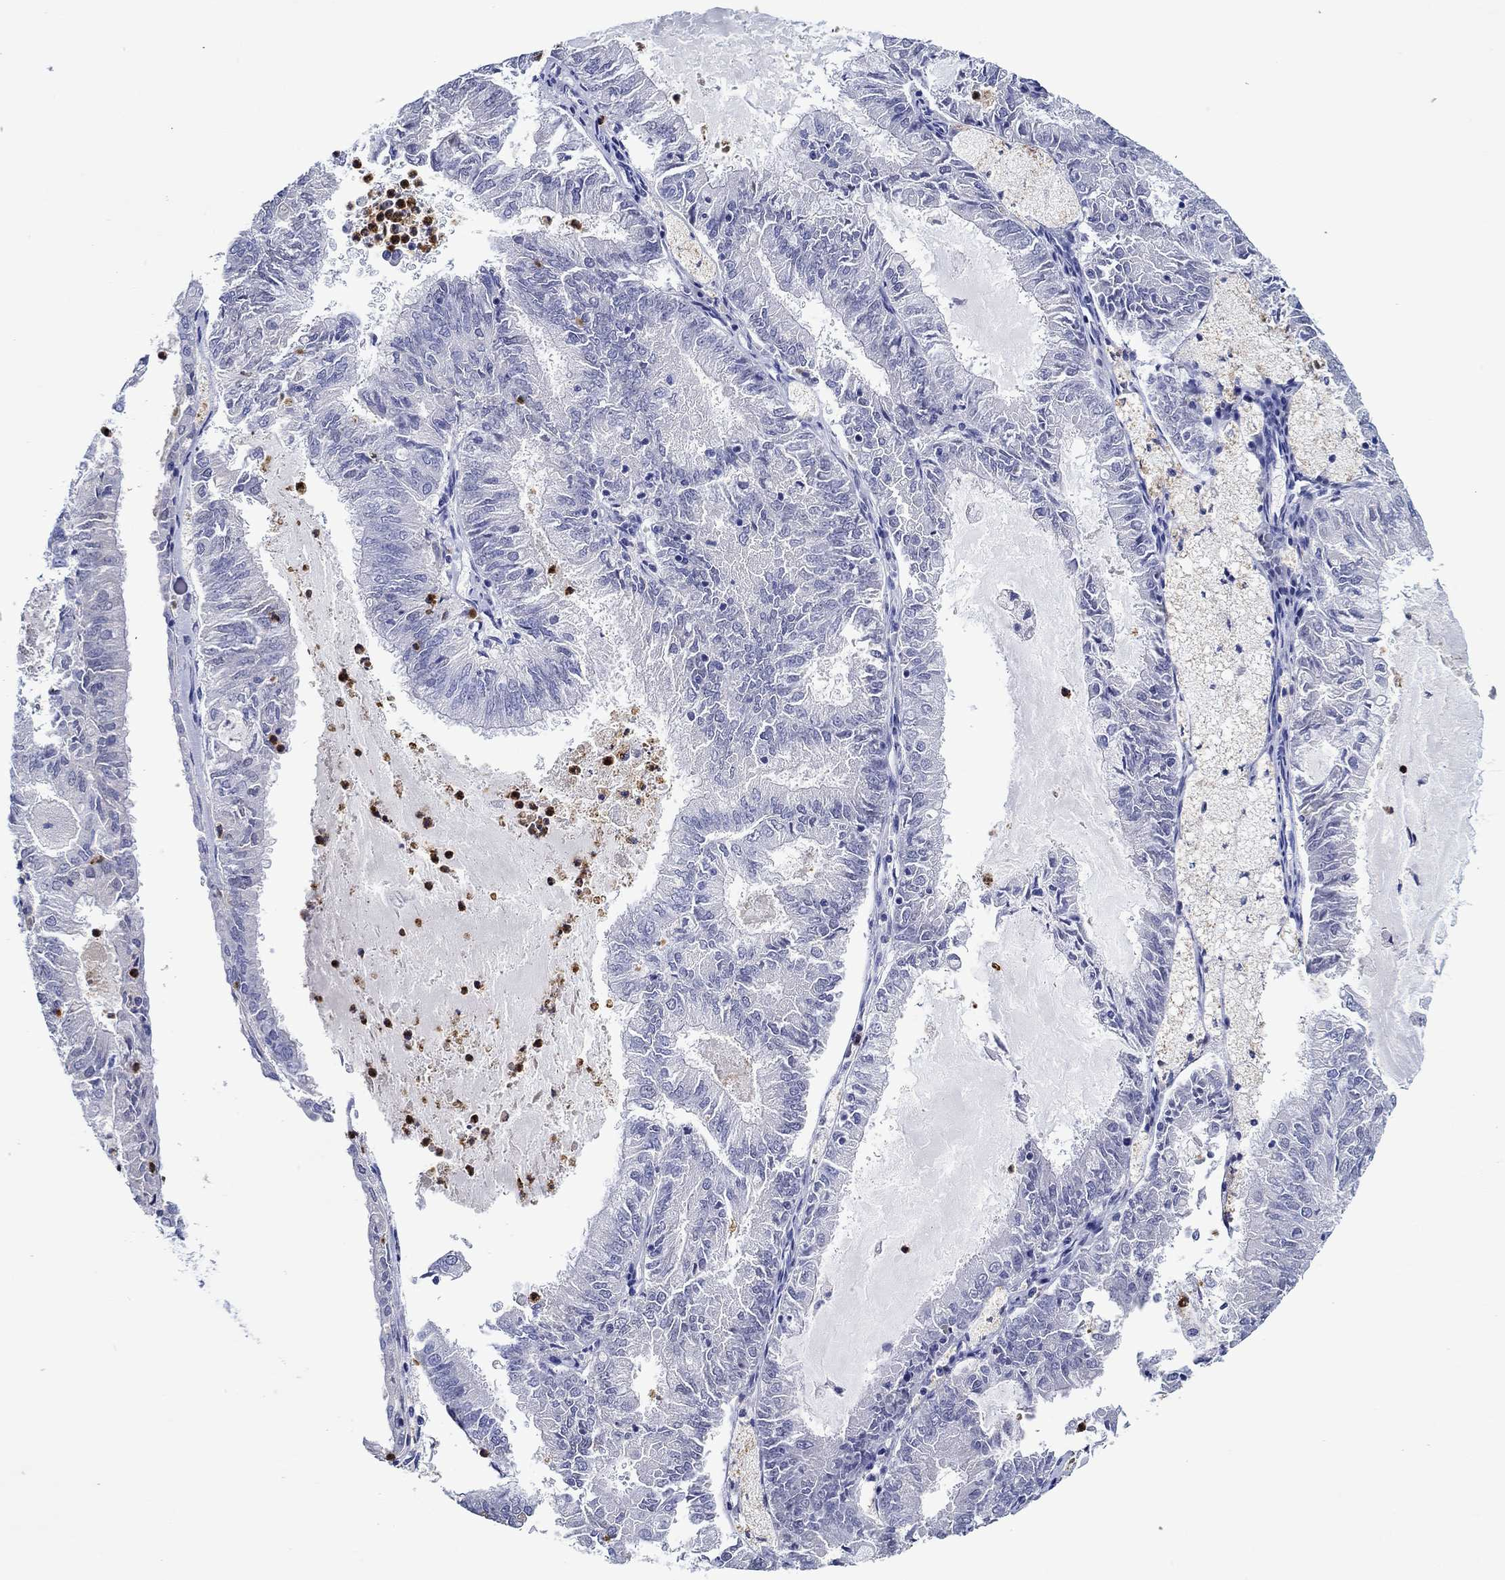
{"staining": {"intensity": "negative", "quantity": "none", "location": "none"}, "tissue": "endometrial cancer", "cell_type": "Tumor cells", "image_type": "cancer", "snomed": [{"axis": "morphology", "description": "Adenocarcinoma, NOS"}, {"axis": "topography", "description": "Endometrium"}], "caption": "Immunohistochemistry (IHC) of human endometrial cancer displays no staining in tumor cells.", "gene": "EPX", "patient": {"sex": "female", "age": 57}}